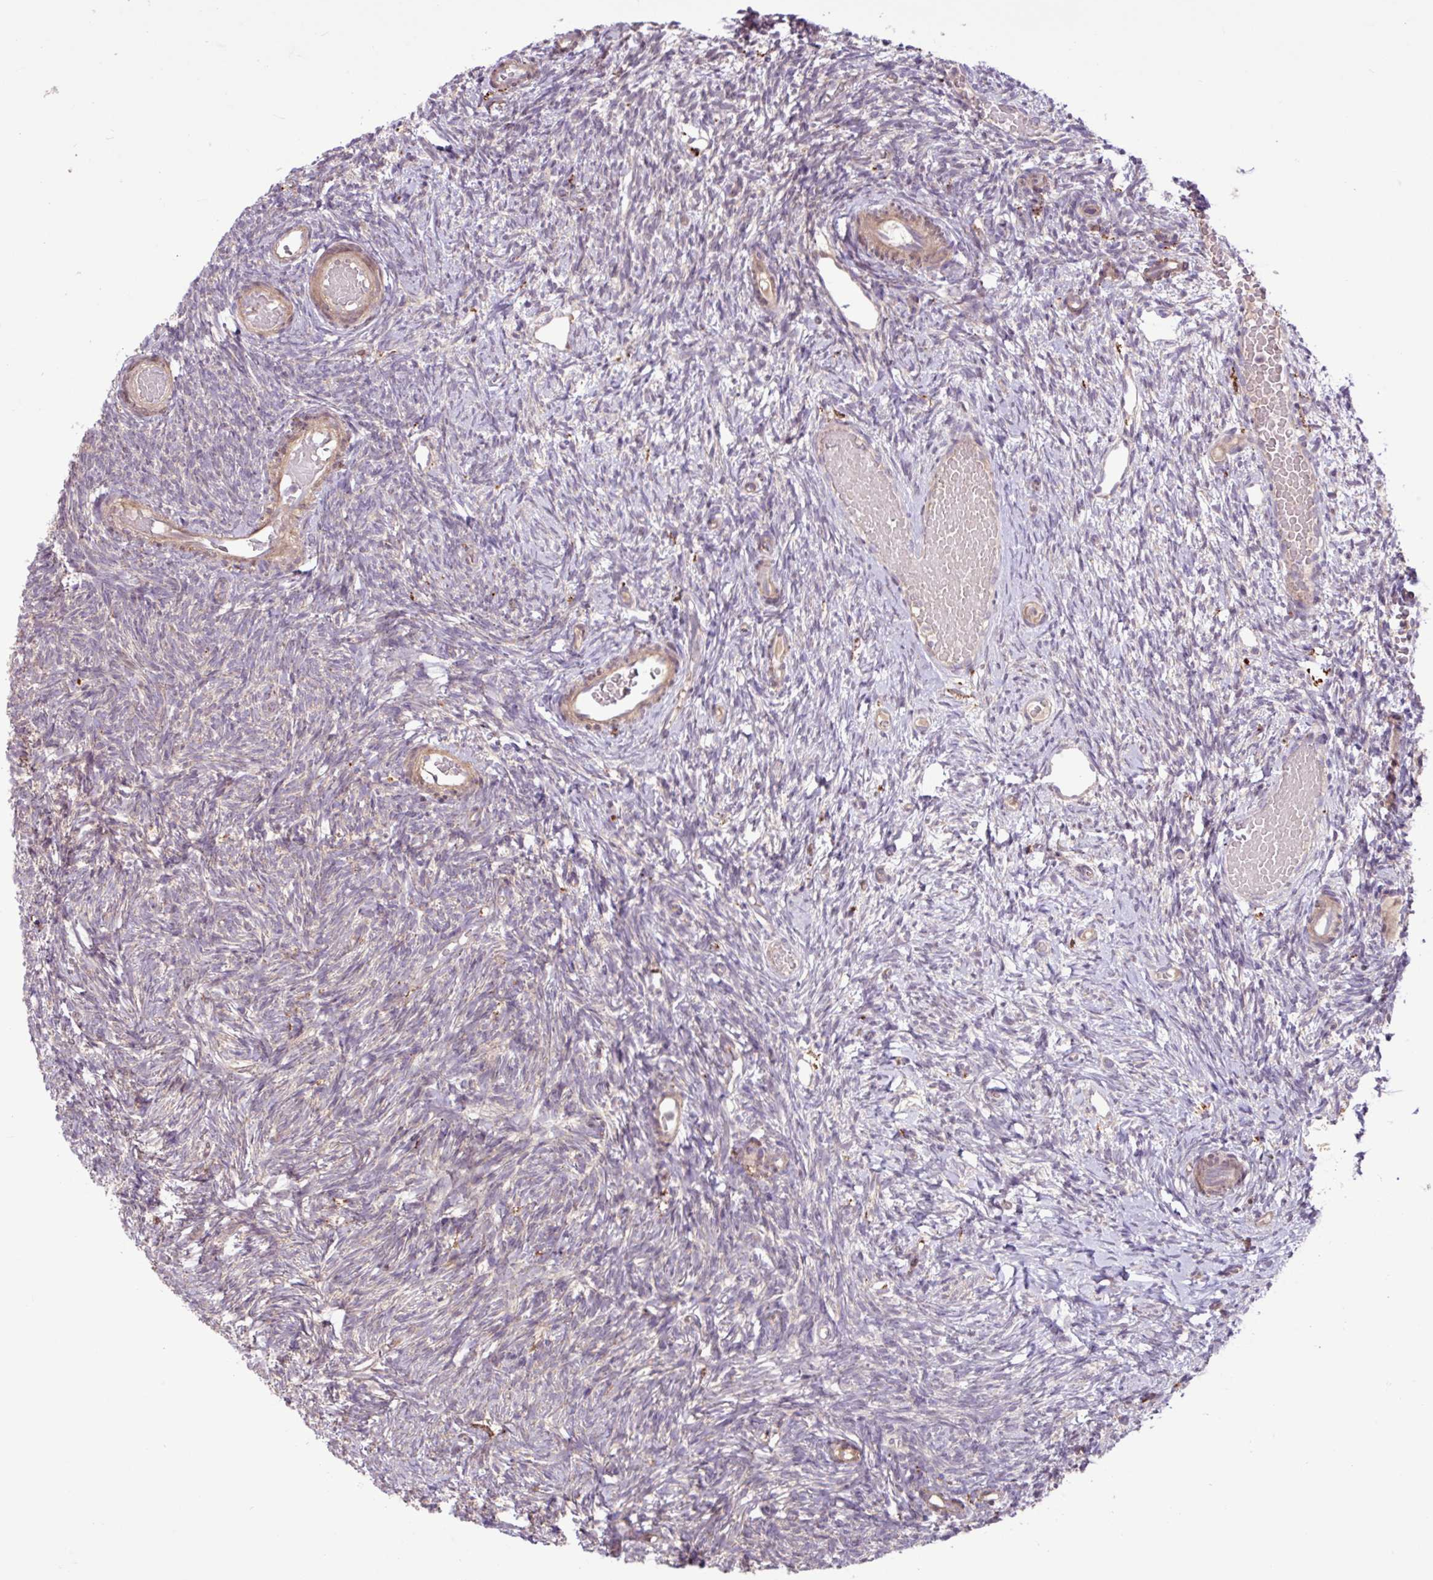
{"staining": {"intensity": "negative", "quantity": "none", "location": "none"}, "tissue": "ovary", "cell_type": "Follicle cells", "image_type": "normal", "snomed": [{"axis": "morphology", "description": "Normal tissue, NOS"}, {"axis": "topography", "description": "Ovary"}], "caption": "An image of human ovary is negative for staining in follicle cells. The staining was performed using DAB (3,3'-diaminobenzidine) to visualize the protein expression in brown, while the nuclei were stained in blue with hematoxylin (Magnification: 20x).", "gene": "ARHGEF25", "patient": {"sex": "female", "age": 39}}